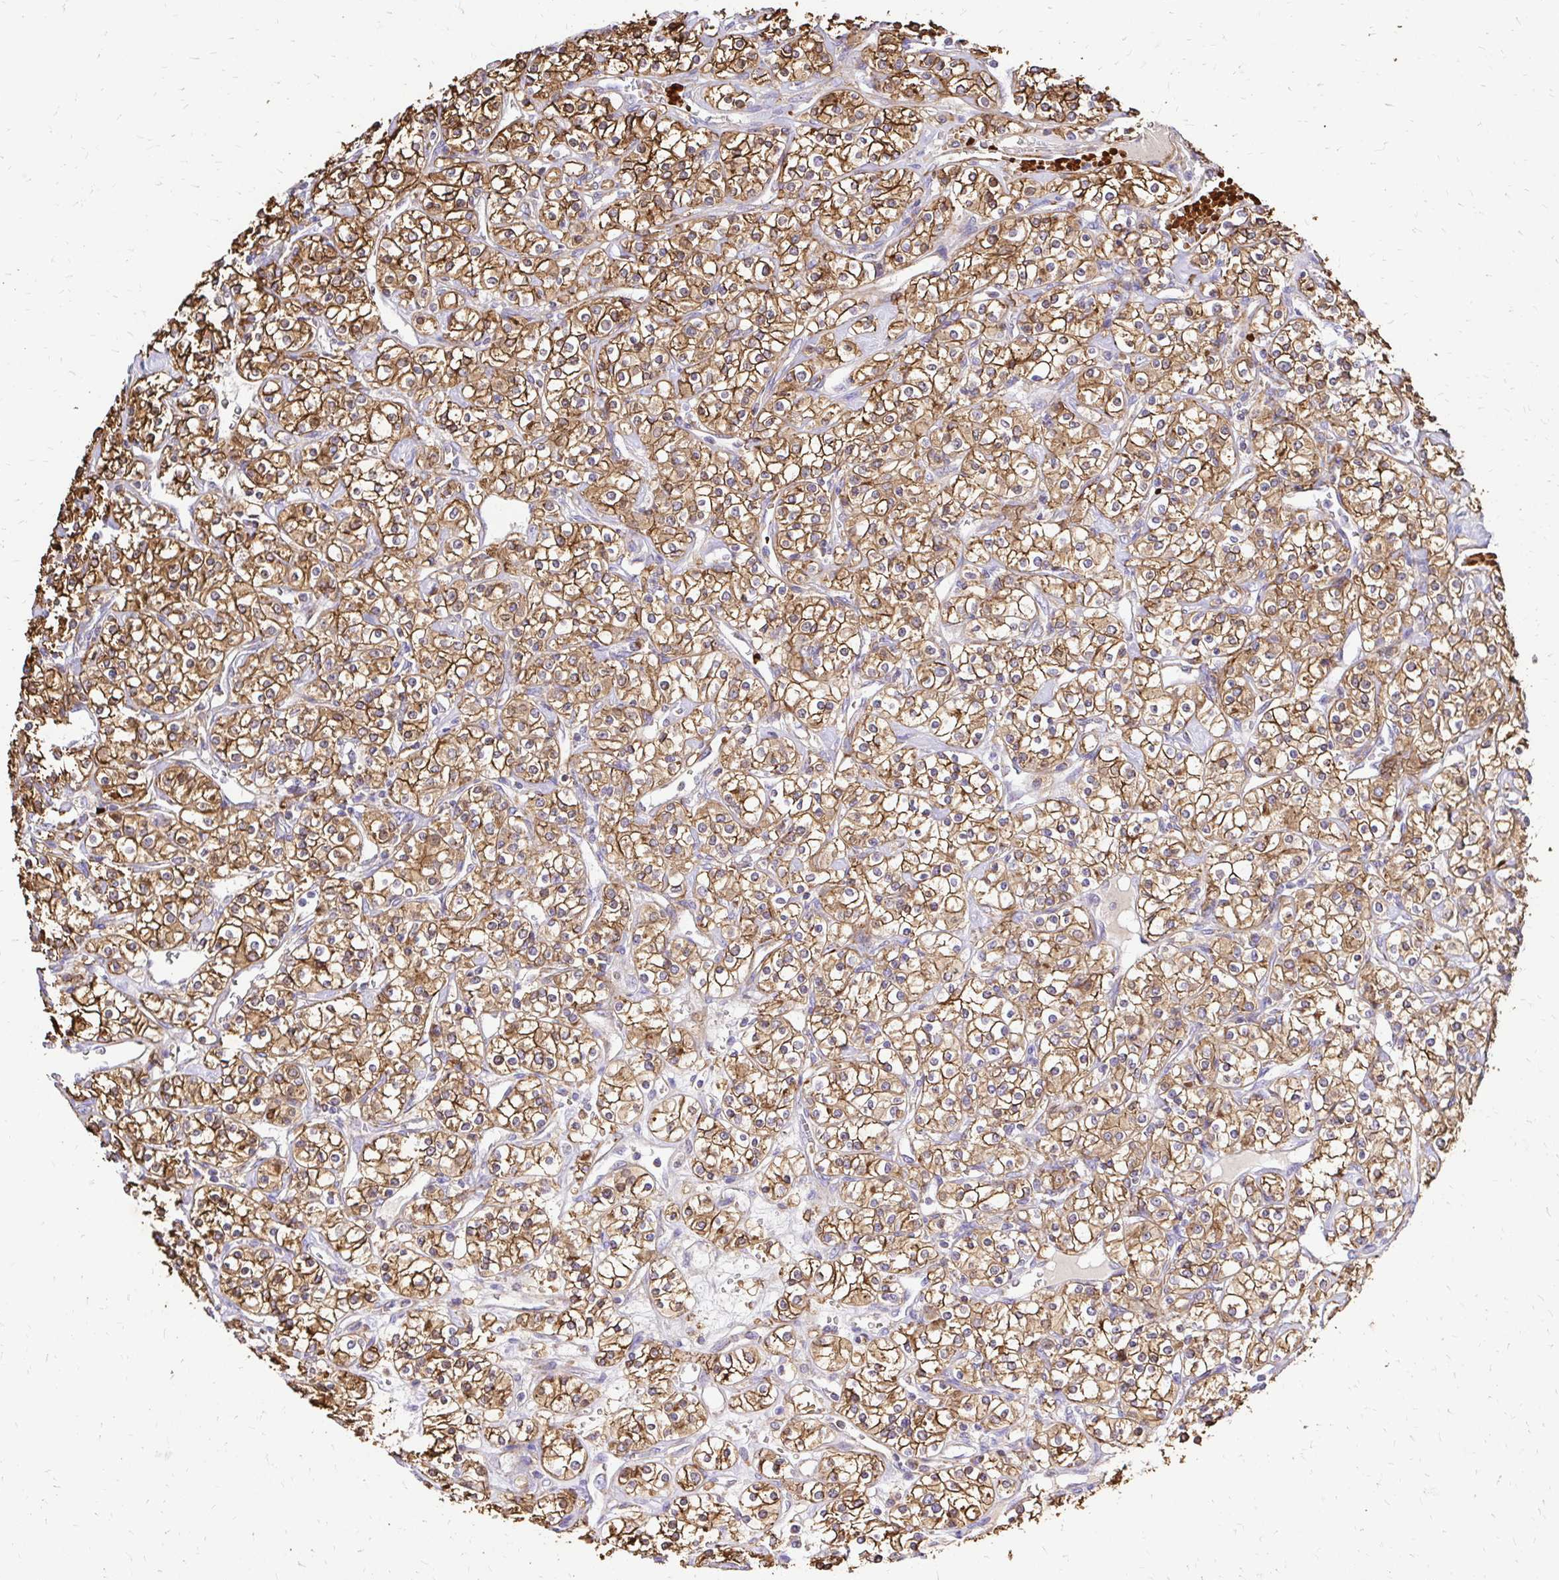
{"staining": {"intensity": "moderate", "quantity": ">75%", "location": "cytoplasmic/membranous"}, "tissue": "renal cancer", "cell_type": "Tumor cells", "image_type": "cancer", "snomed": [{"axis": "morphology", "description": "Adenocarcinoma, NOS"}, {"axis": "topography", "description": "Kidney"}], "caption": "Protein staining shows moderate cytoplasmic/membranous staining in approximately >75% of tumor cells in renal cancer.", "gene": "MRPL13", "patient": {"sex": "male", "age": 77}}